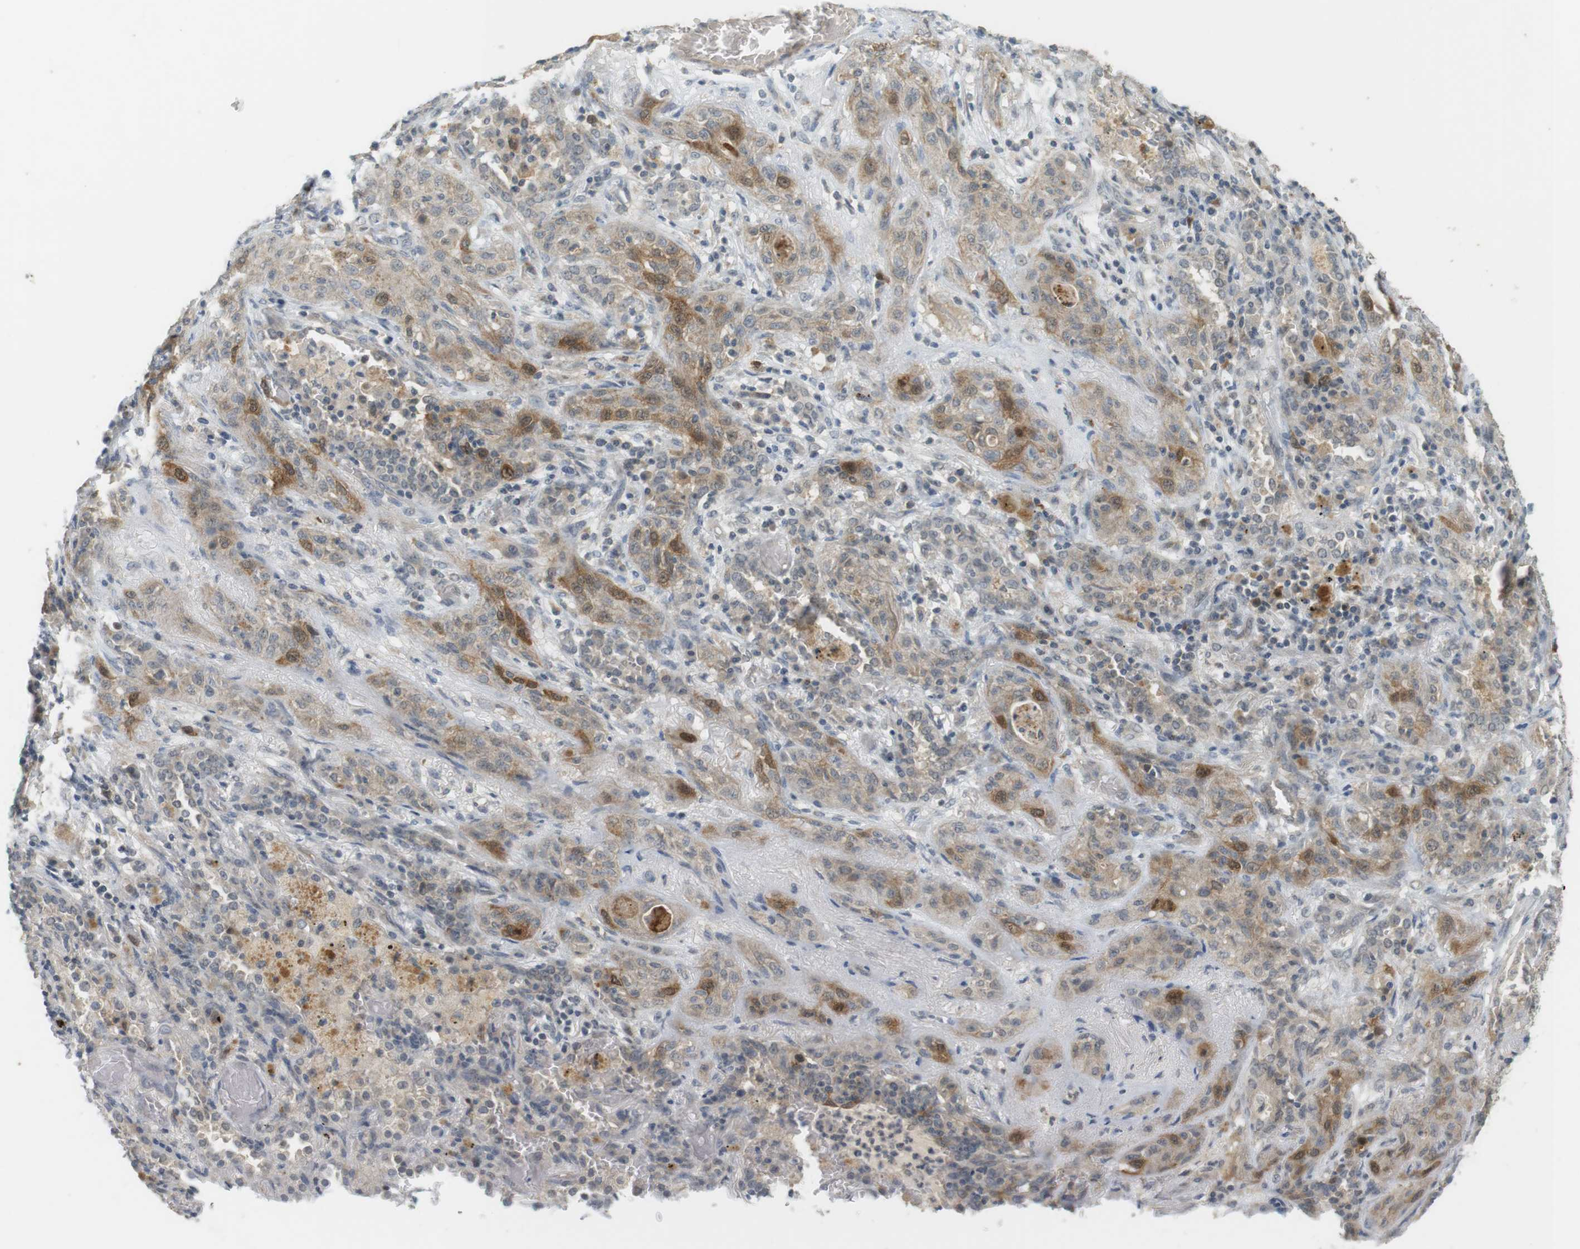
{"staining": {"intensity": "moderate", "quantity": "<25%", "location": "cytoplasmic/membranous"}, "tissue": "lung cancer", "cell_type": "Tumor cells", "image_type": "cancer", "snomed": [{"axis": "morphology", "description": "Squamous cell carcinoma, NOS"}, {"axis": "topography", "description": "Lung"}], "caption": "An immunohistochemistry micrograph of neoplastic tissue is shown. Protein staining in brown shows moderate cytoplasmic/membranous positivity in lung cancer within tumor cells.", "gene": "TTK", "patient": {"sex": "female", "age": 47}}